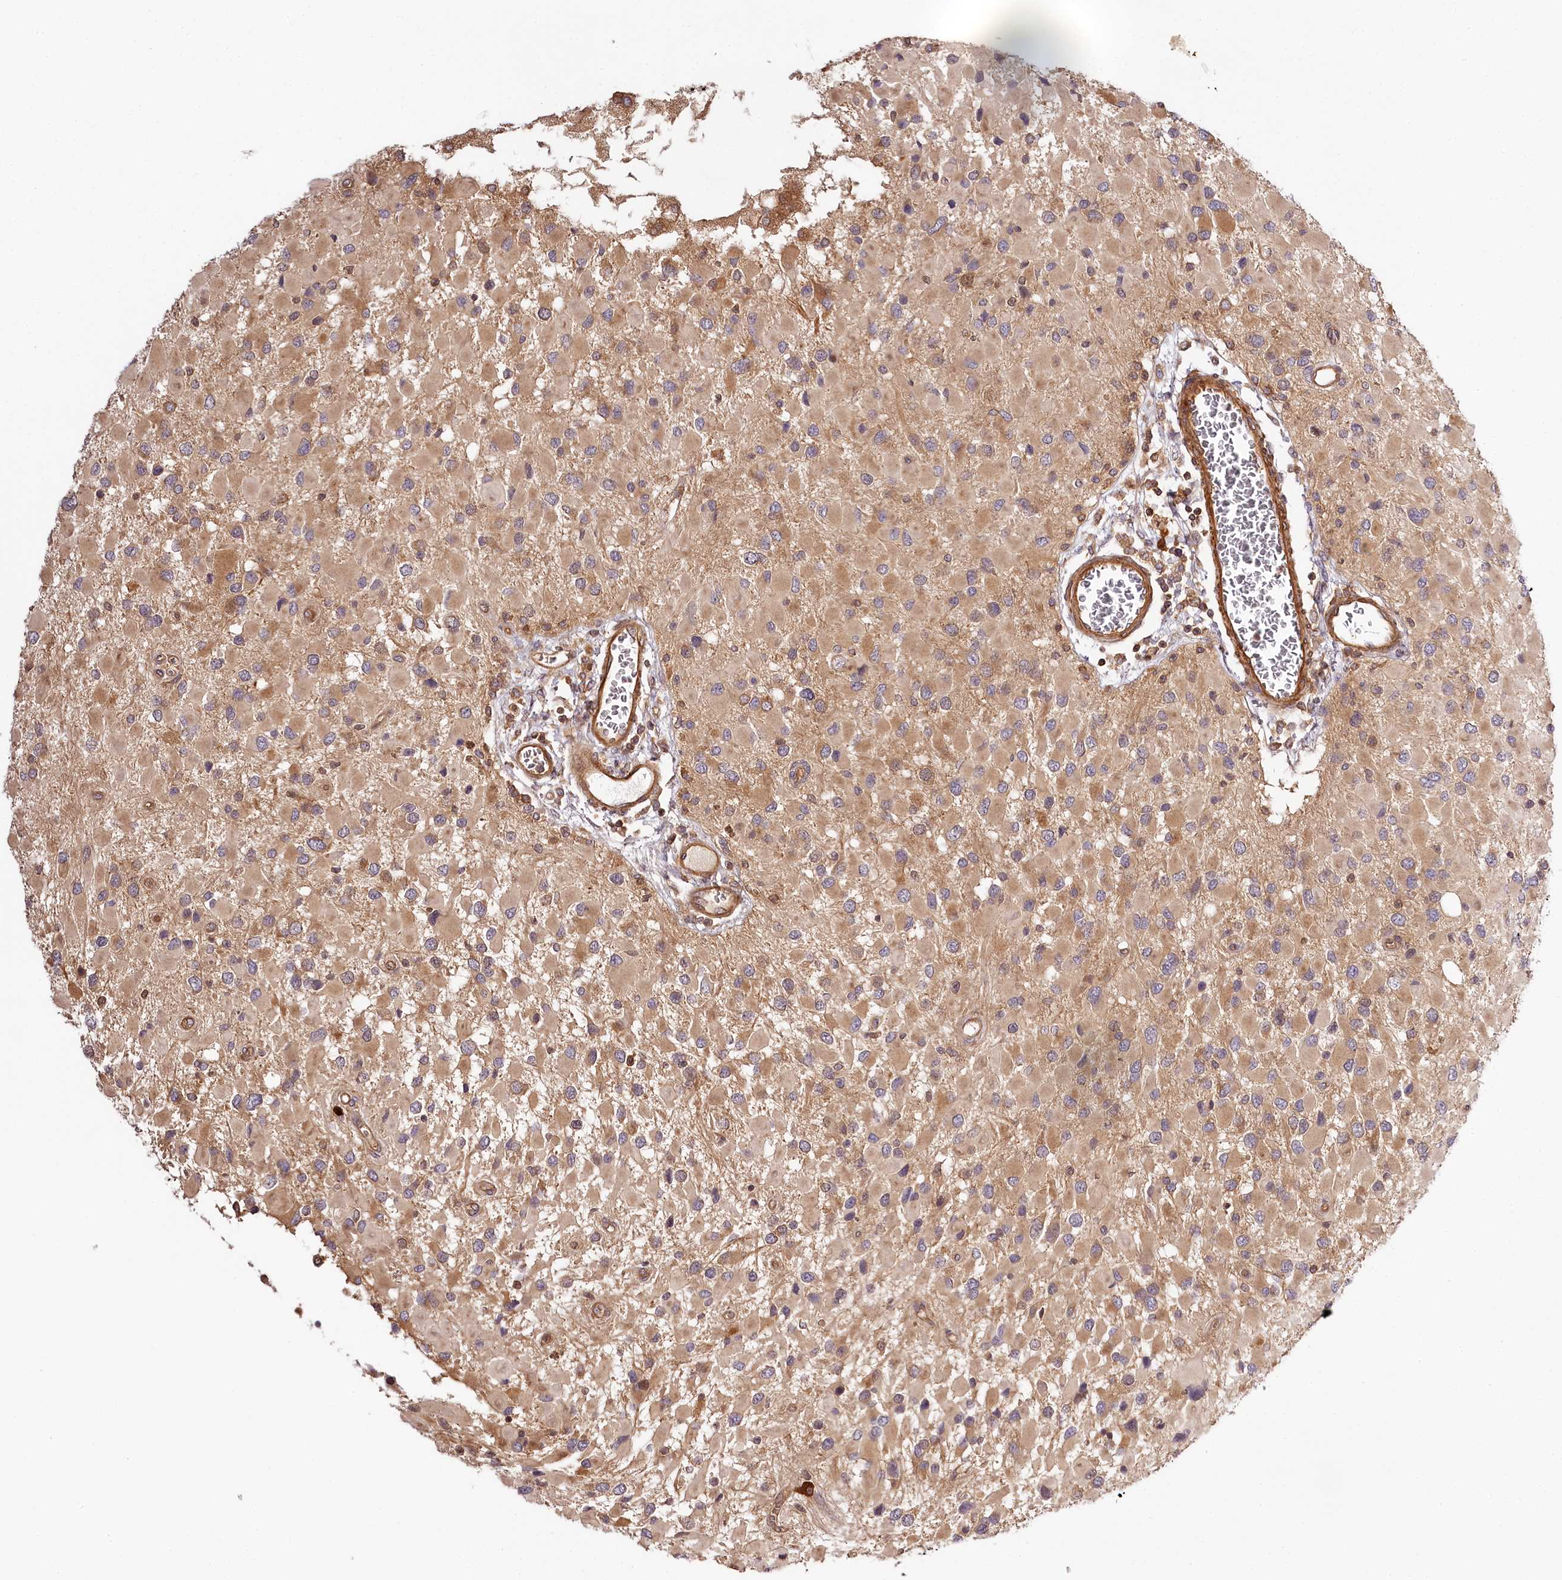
{"staining": {"intensity": "weak", "quantity": ">75%", "location": "cytoplasmic/membranous"}, "tissue": "glioma", "cell_type": "Tumor cells", "image_type": "cancer", "snomed": [{"axis": "morphology", "description": "Glioma, malignant, High grade"}, {"axis": "topography", "description": "Brain"}], "caption": "There is low levels of weak cytoplasmic/membranous positivity in tumor cells of glioma, as demonstrated by immunohistochemical staining (brown color).", "gene": "TARS1", "patient": {"sex": "male", "age": 53}}